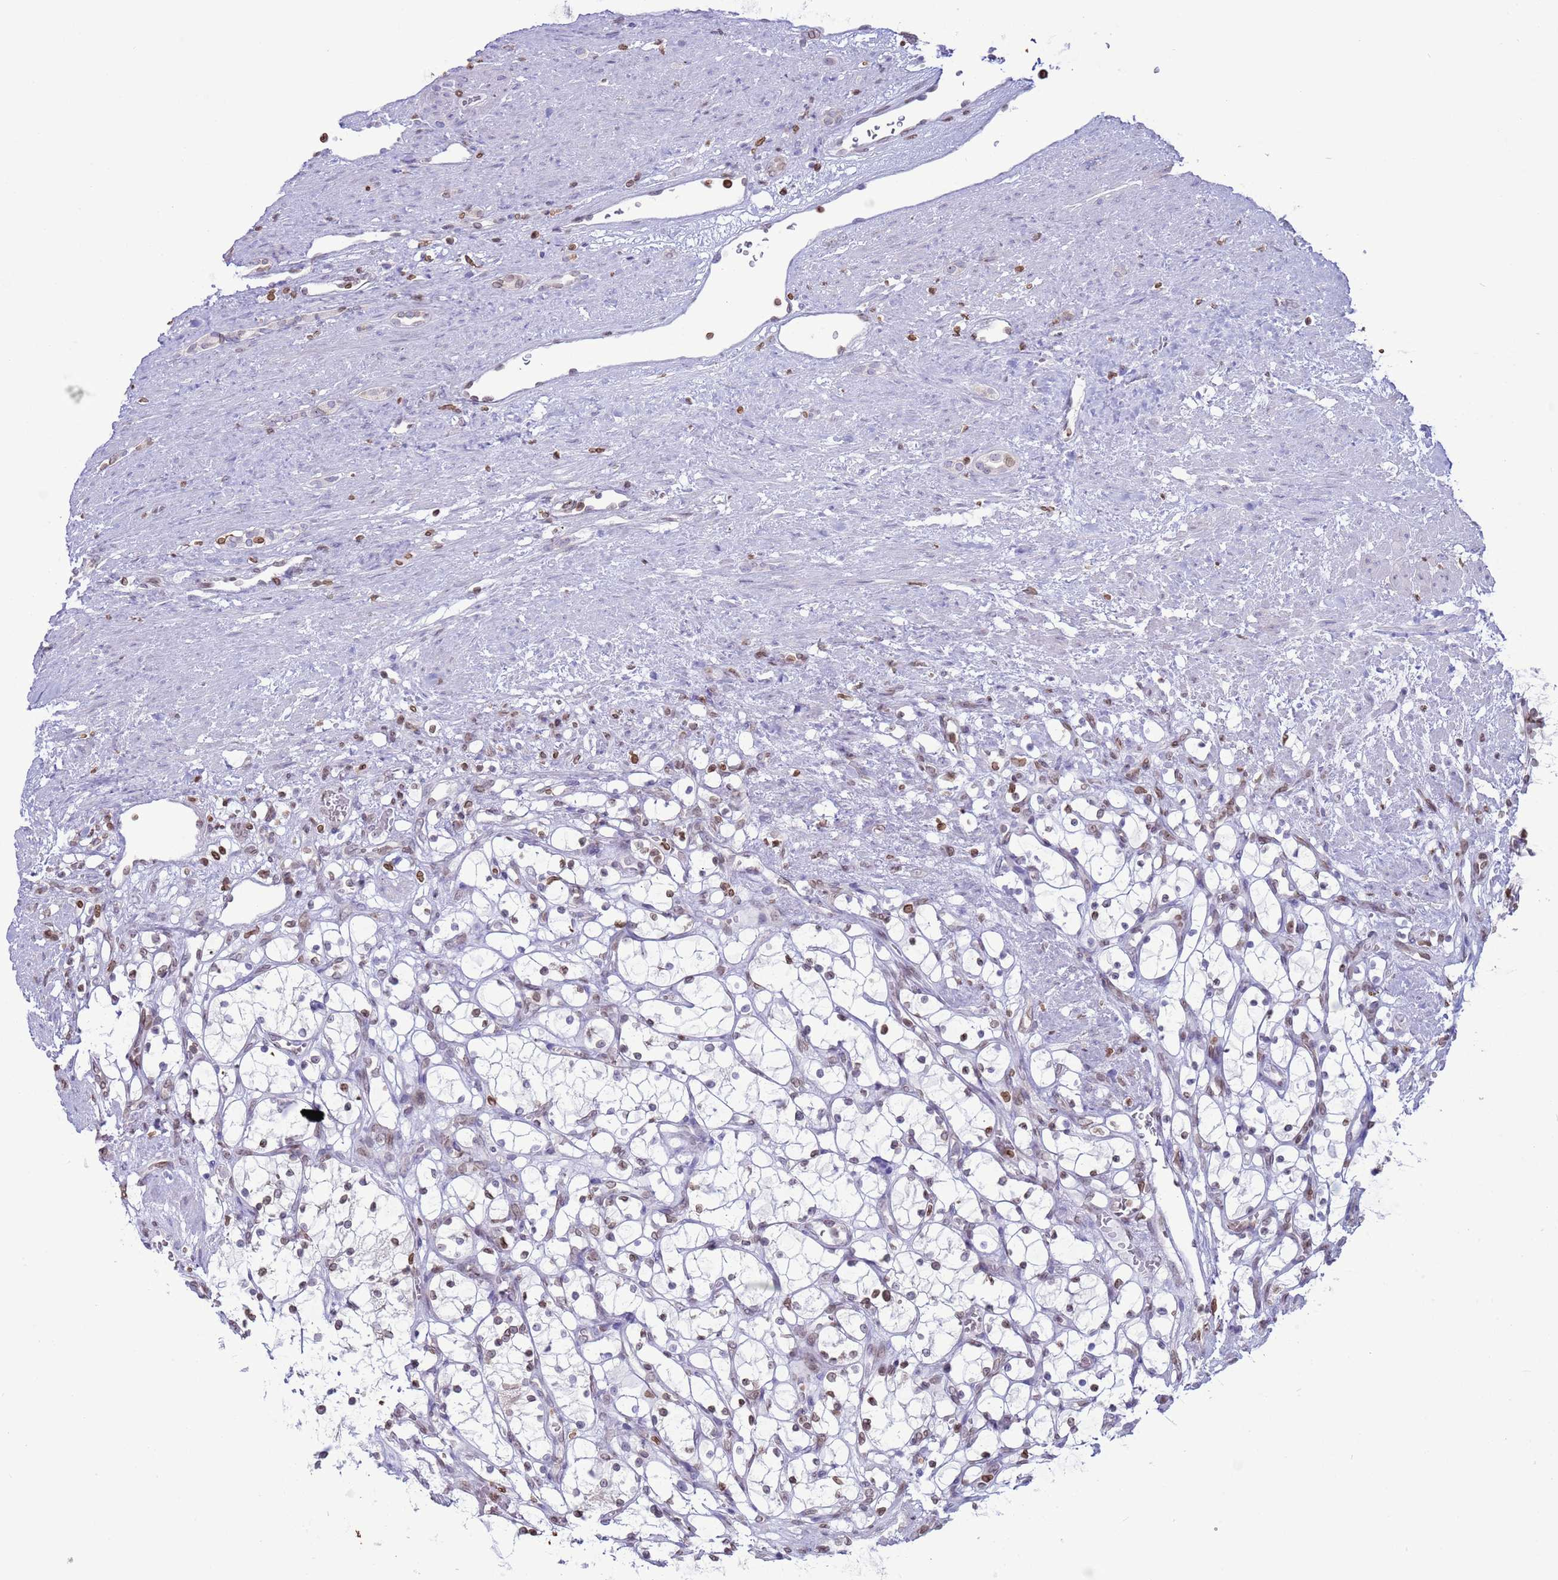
{"staining": {"intensity": "weak", "quantity": "25%-75%", "location": "nuclear"}, "tissue": "renal cancer", "cell_type": "Tumor cells", "image_type": "cancer", "snomed": [{"axis": "morphology", "description": "Adenocarcinoma, NOS"}, {"axis": "topography", "description": "Kidney"}], "caption": "IHC image of renal cancer stained for a protein (brown), which reveals low levels of weak nuclear staining in about 25%-75% of tumor cells.", "gene": "DHX37", "patient": {"sex": "female", "age": 69}}